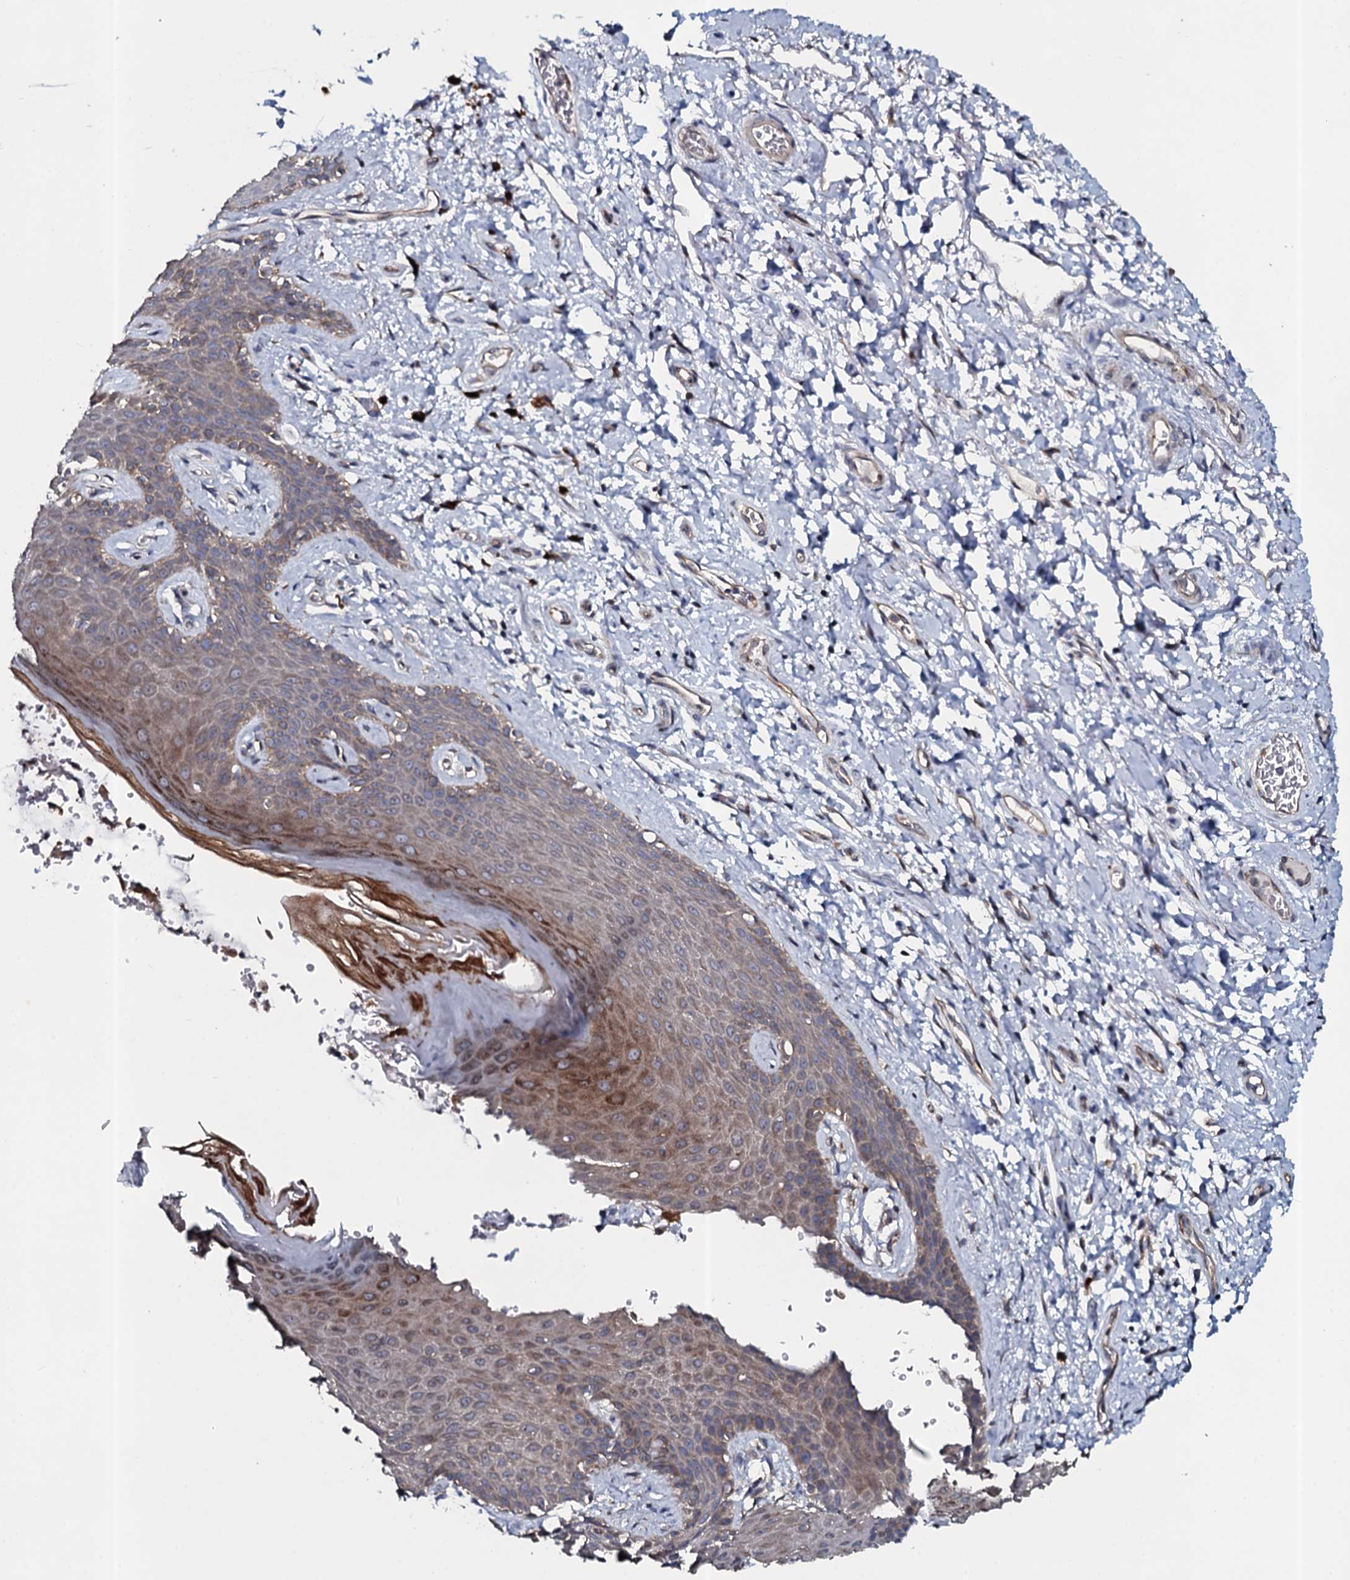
{"staining": {"intensity": "moderate", "quantity": "<25%", "location": "cytoplasmic/membranous"}, "tissue": "skin", "cell_type": "Epidermal cells", "image_type": "normal", "snomed": [{"axis": "morphology", "description": "Normal tissue, NOS"}, {"axis": "topography", "description": "Anal"}], "caption": "Normal skin exhibits moderate cytoplasmic/membranous expression in approximately <25% of epidermal cells.", "gene": "TMEM151A", "patient": {"sex": "female", "age": 46}}